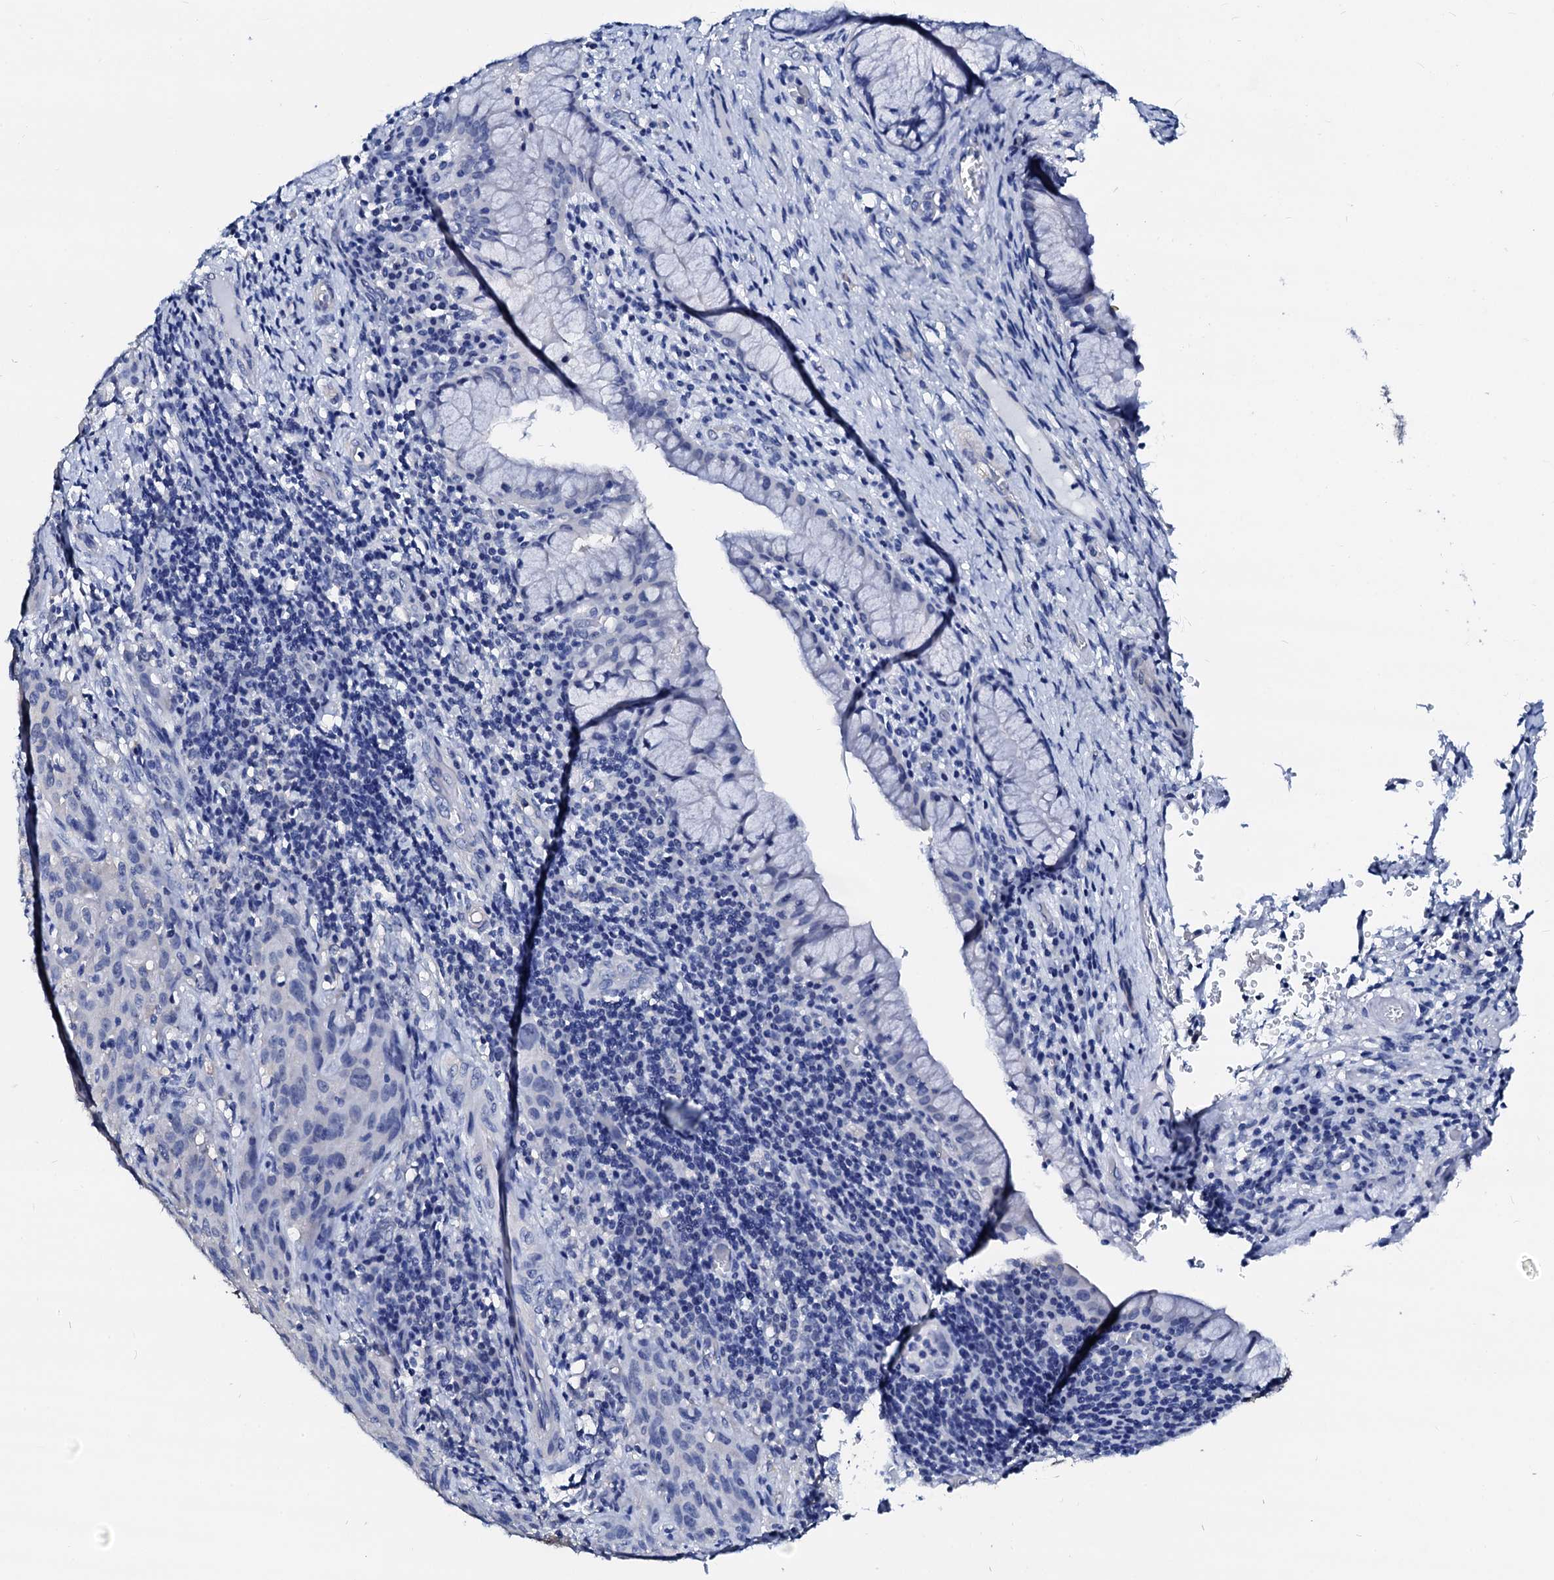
{"staining": {"intensity": "negative", "quantity": "none", "location": "none"}, "tissue": "cervical cancer", "cell_type": "Tumor cells", "image_type": "cancer", "snomed": [{"axis": "morphology", "description": "Squamous cell carcinoma, NOS"}, {"axis": "topography", "description": "Cervix"}], "caption": "This micrograph is of cervical cancer stained with immunohistochemistry to label a protein in brown with the nuclei are counter-stained blue. There is no staining in tumor cells.", "gene": "CSN2", "patient": {"sex": "female", "age": 50}}